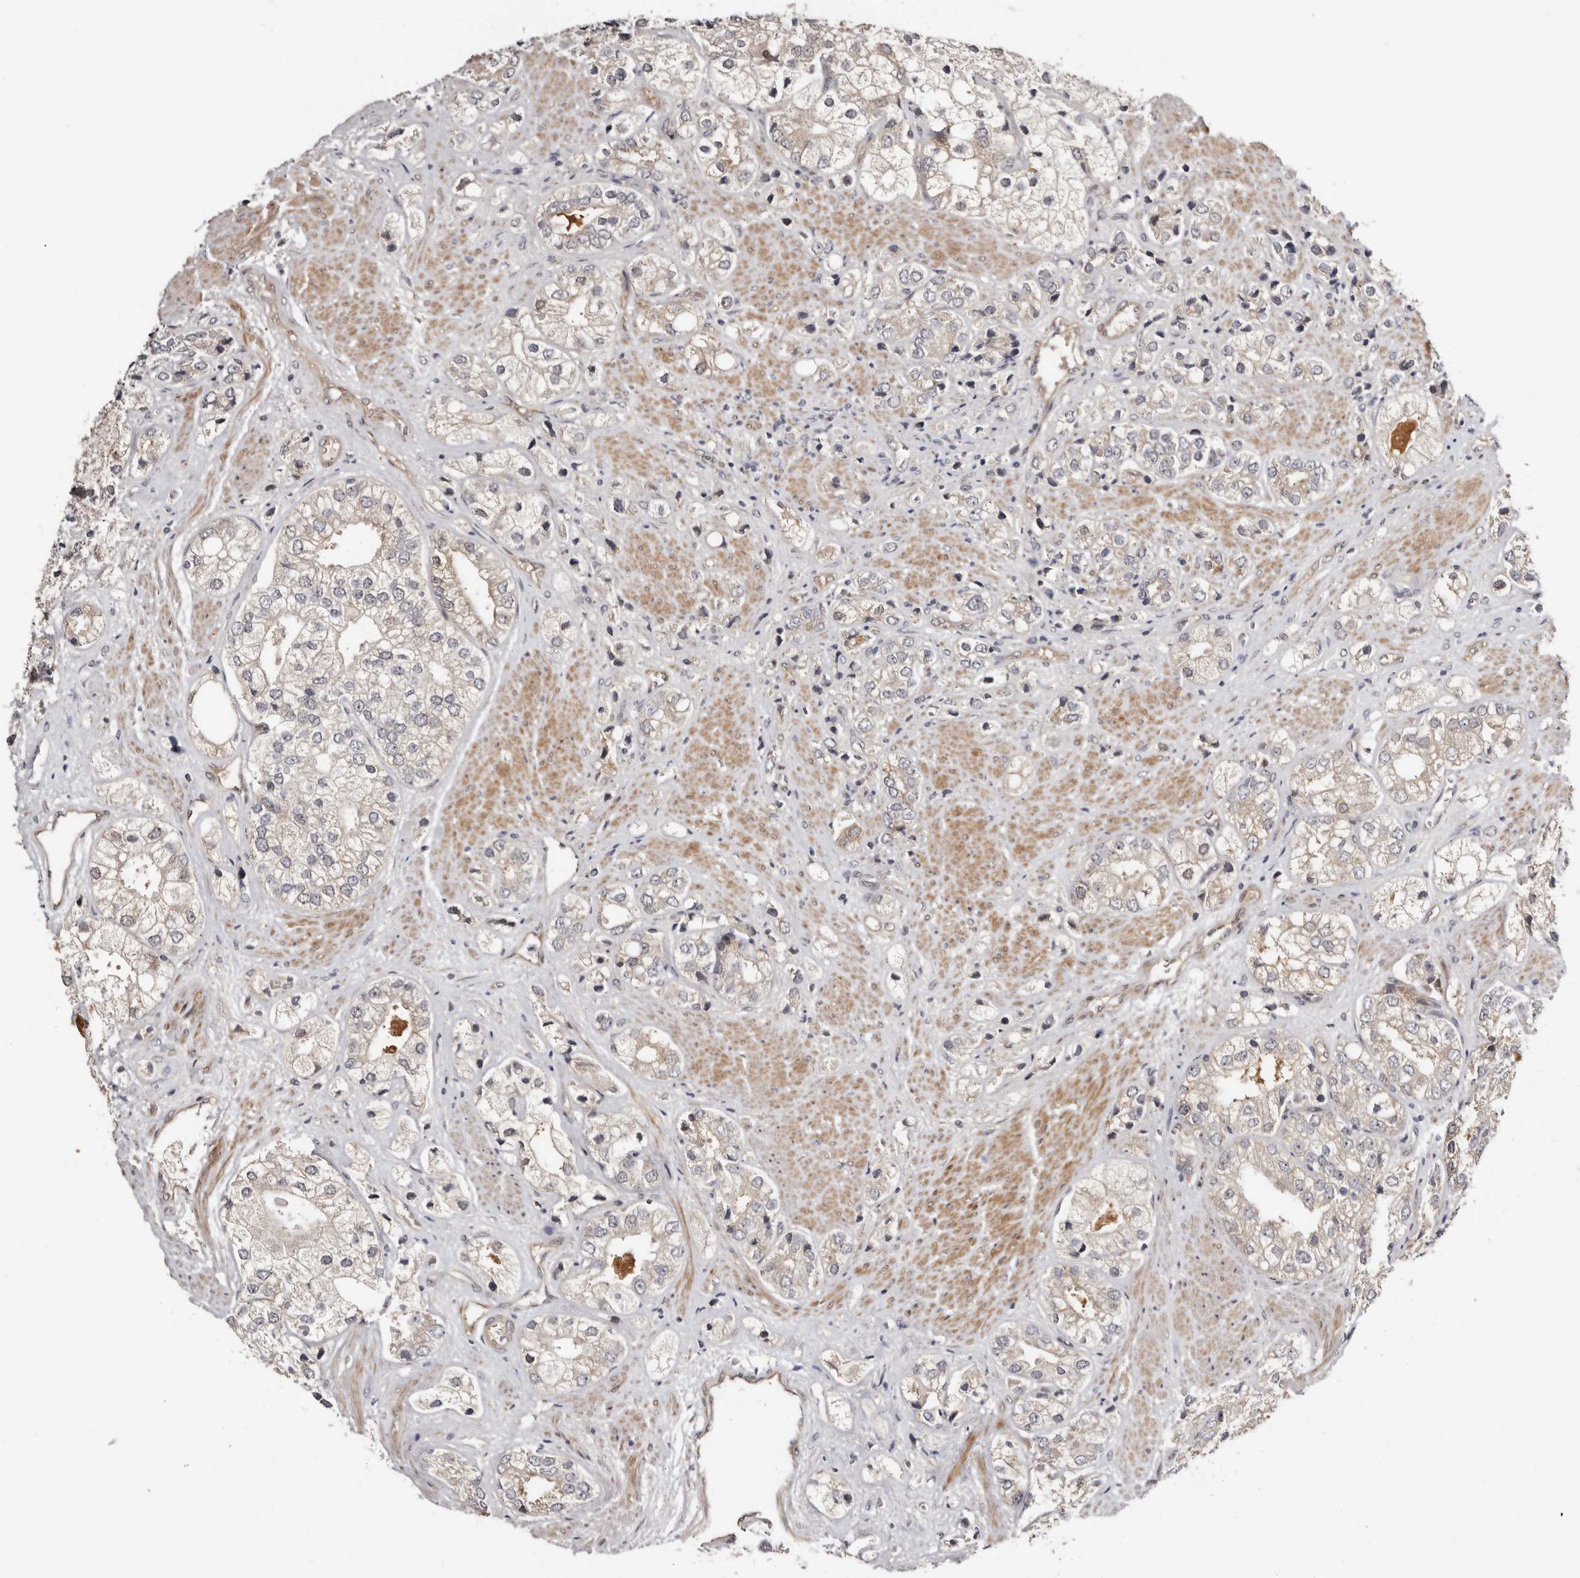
{"staining": {"intensity": "negative", "quantity": "none", "location": "none"}, "tissue": "prostate cancer", "cell_type": "Tumor cells", "image_type": "cancer", "snomed": [{"axis": "morphology", "description": "Adenocarcinoma, High grade"}, {"axis": "topography", "description": "Prostate"}], "caption": "Immunohistochemistry (IHC) histopathology image of neoplastic tissue: prostate cancer (high-grade adenocarcinoma) stained with DAB exhibits no significant protein expression in tumor cells.", "gene": "SBDS", "patient": {"sex": "male", "age": 50}}